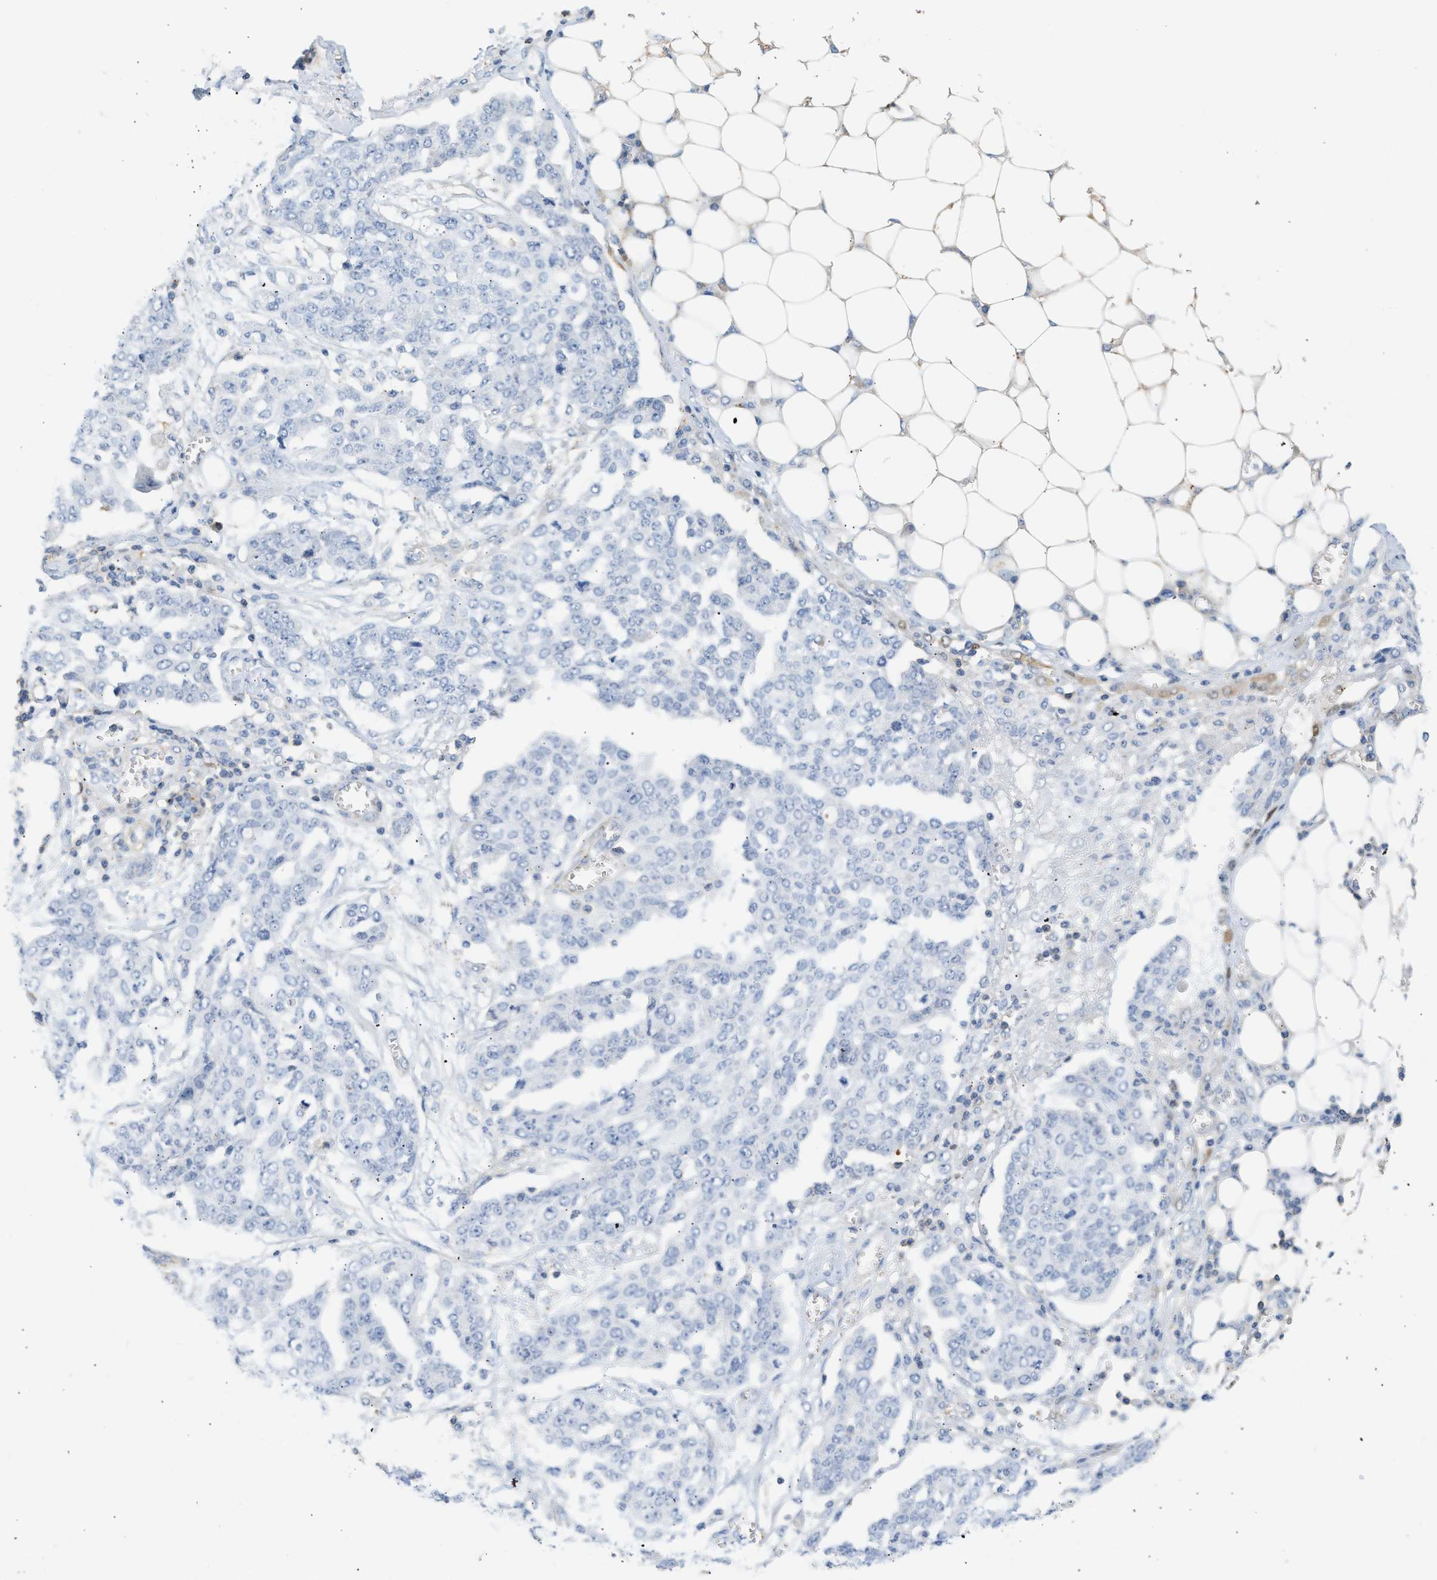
{"staining": {"intensity": "negative", "quantity": "none", "location": "none"}, "tissue": "ovarian cancer", "cell_type": "Tumor cells", "image_type": "cancer", "snomed": [{"axis": "morphology", "description": "Cystadenocarcinoma, serous, NOS"}, {"axis": "topography", "description": "Soft tissue"}, {"axis": "topography", "description": "Ovary"}], "caption": "A histopathology image of human ovarian cancer (serous cystadenocarcinoma) is negative for staining in tumor cells.", "gene": "BVES", "patient": {"sex": "female", "age": 57}}